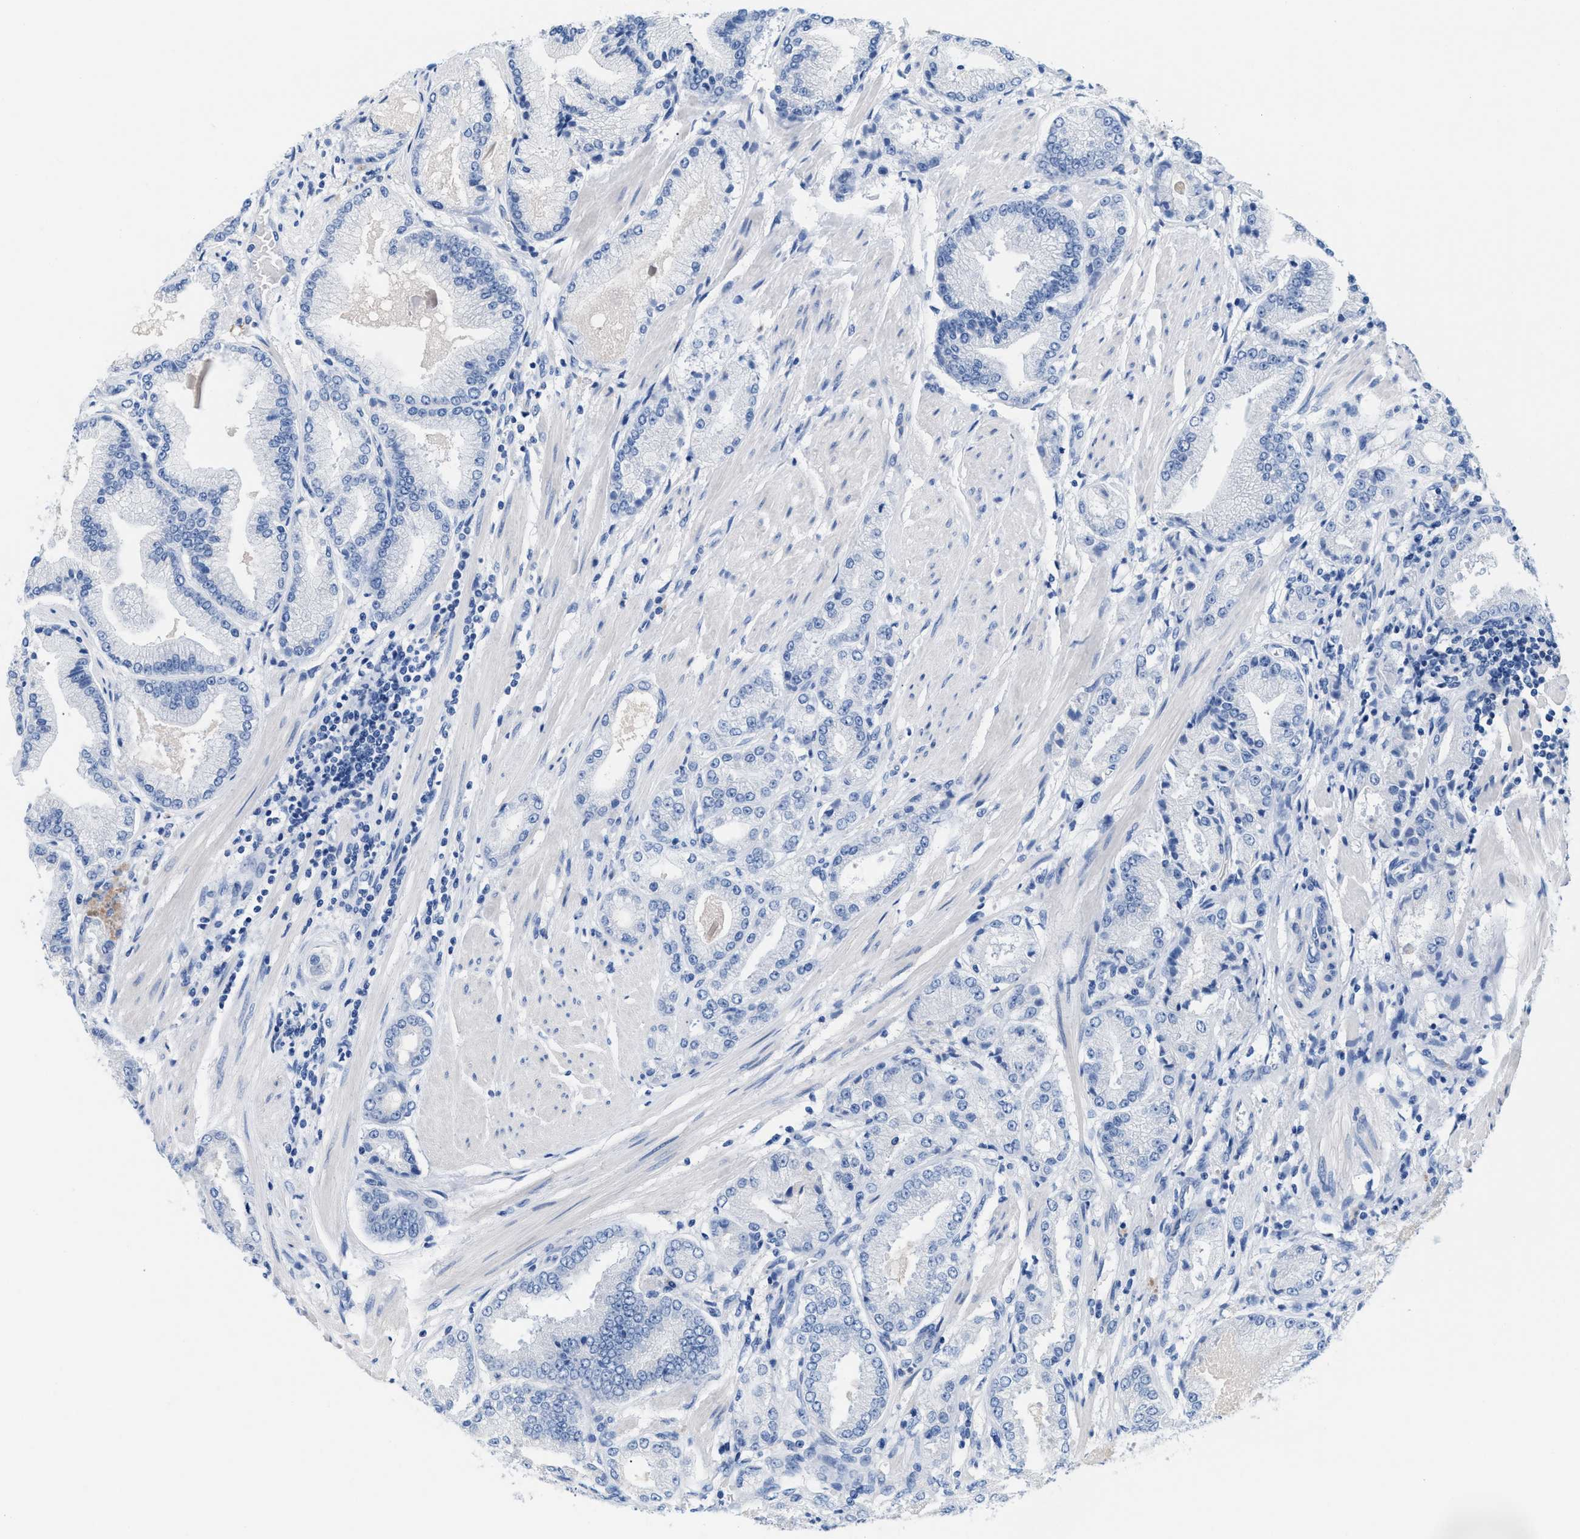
{"staining": {"intensity": "negative", "quantity": "none", "location": "none"}, "tissue": "prostate cancer", "cell_type": "Tumor cells", "image_type": "cancer", "snomed": [{"axis": "morphology", "description": "Adenocarcinoma, High grade"}, {"axis": "topography", "description": "Prostate"}], "caption": "This is an immunohistochemistry photomicrograph of human adenocarcinoma (high-grade) (prostate). There is no positivity in tumor cells.", "gene": "SLFN13", "patient": {"sex": "male", "age": 50}}